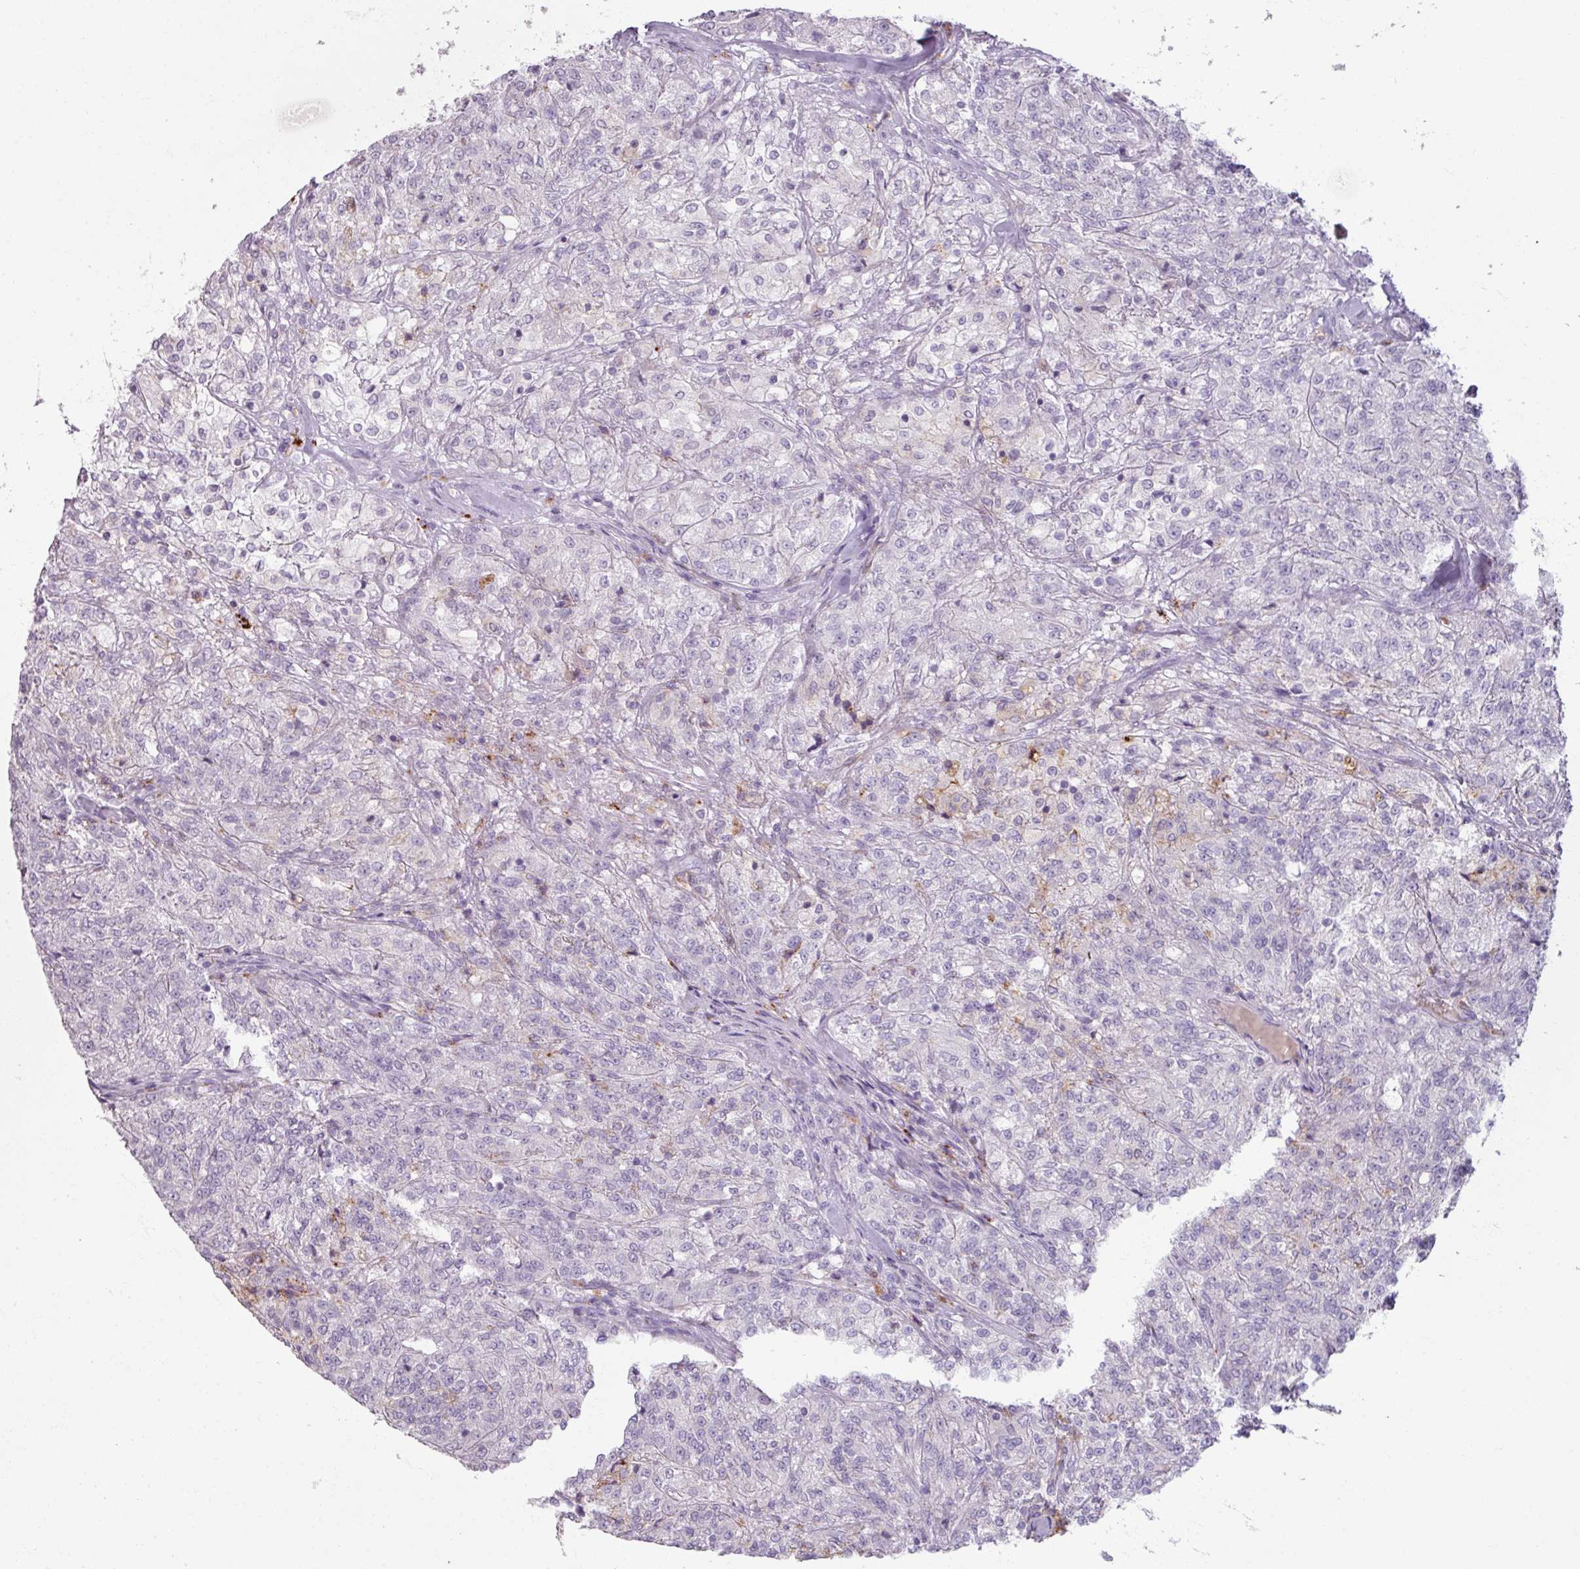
{"staining": {"intensity": "negative", "quantity": "none", "location": "none"}, "tissue": "renal cancer", "cell_type": "Tumor cells", "image_type": "cancer", "snomed": [{"axis": "morphology", "description": "Adenocarcinoma, NOS"}, {"axis": "topography", "description": "Kidney"}], "caption": "DAB immunohistochemical staining of human renal cancer (adenocarcinoma) shows no significant staining in tumor cells.", "gene": "SLC27A5", "patient": {"sex": "female", "age": 63}}